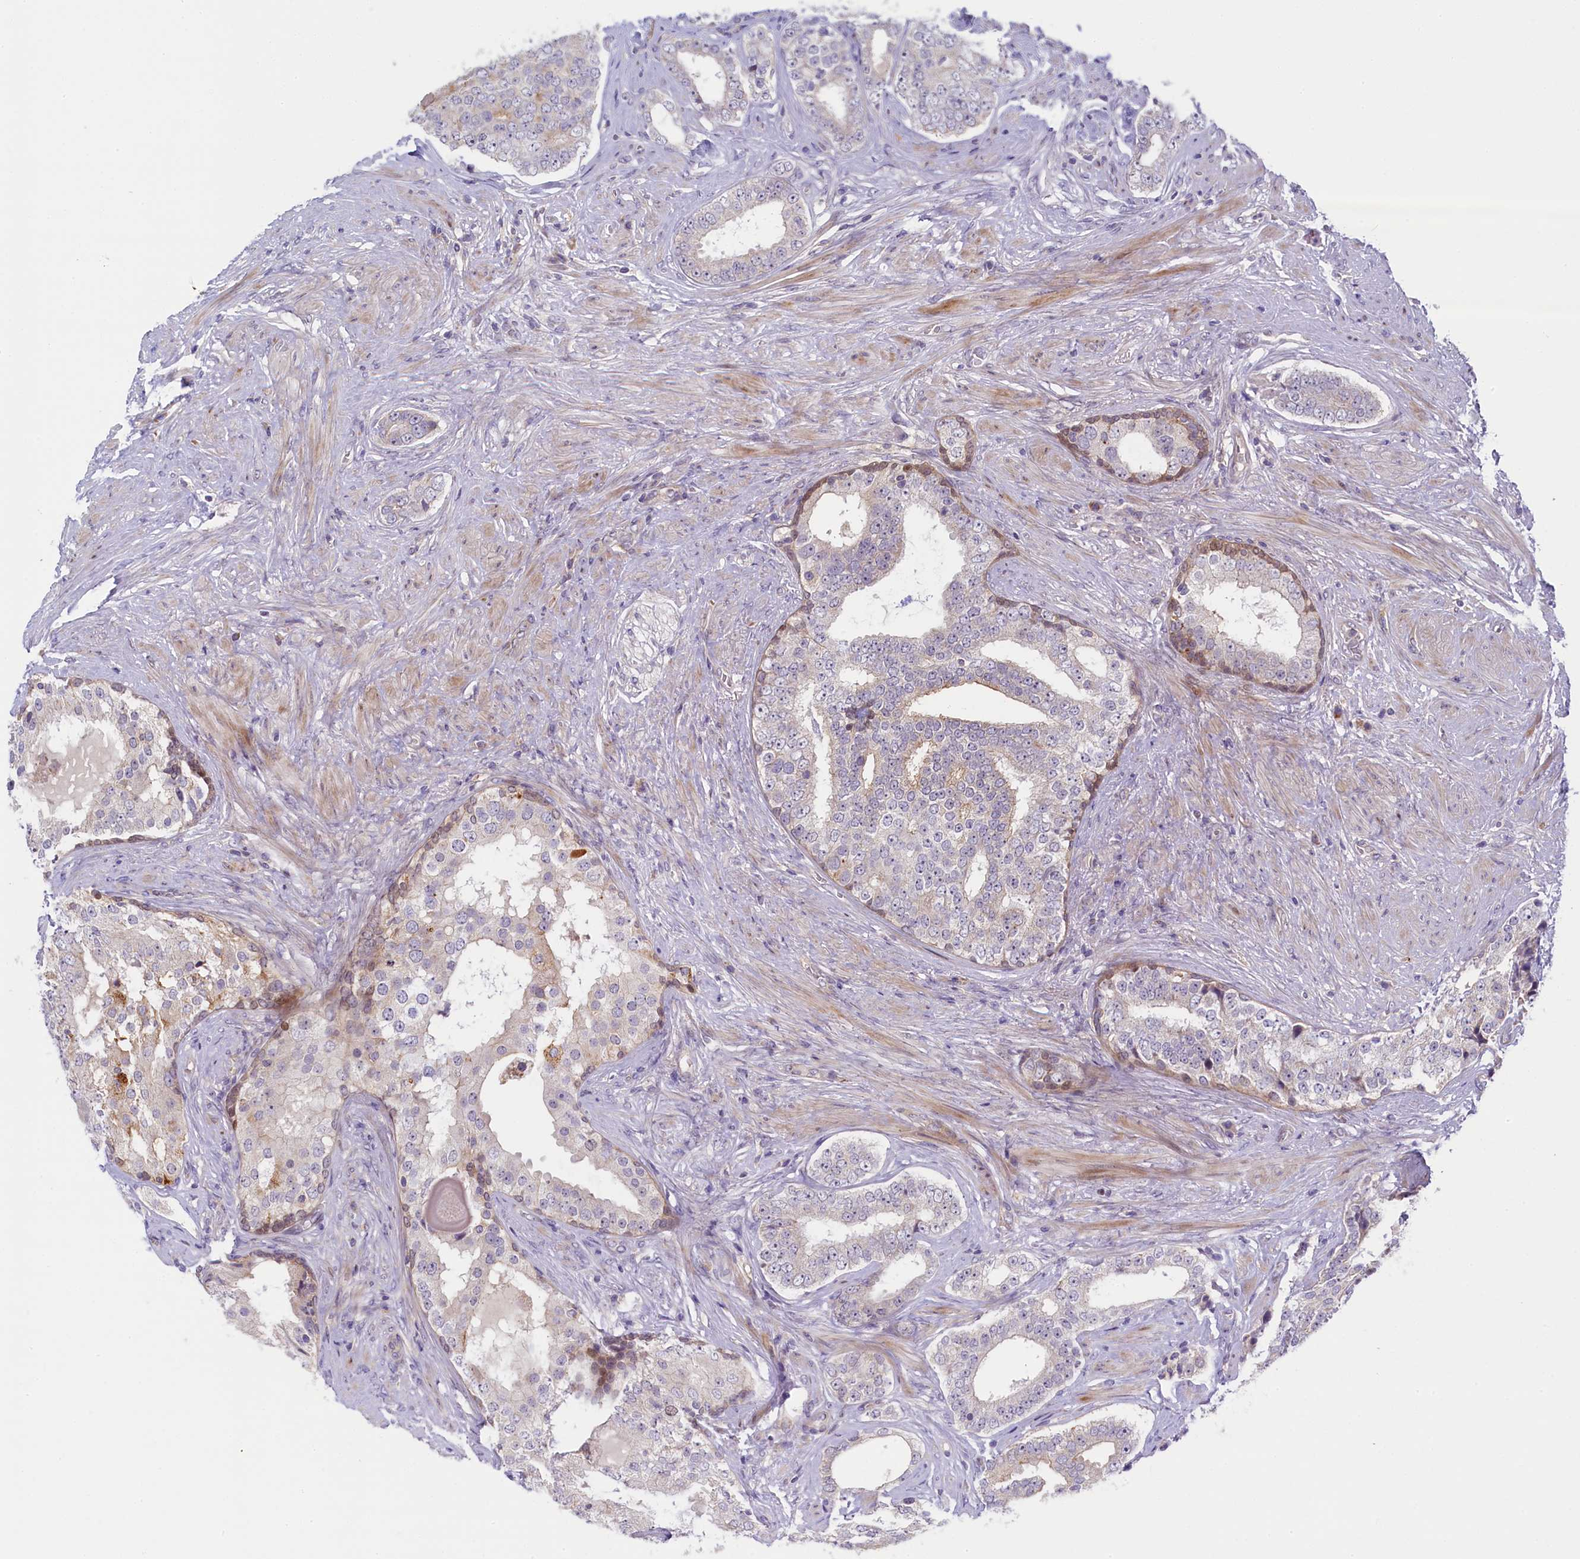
{"staining": {"intensity": "negative", "quantity": "none", "location": "none"}, "tissue": "prostate cancer", "cell_type": "Tumor cells", "image_type": "cancer", "snomed": [{"axis": "morphology", "description": "Adenocarcinoma, High grade"}, {"axis": "topography", "description": "Prostate"}], "caption": "Tumor cells are negative for protein expression in human prostate adenocarcinoma (high-grade). (Brightfield microscopy of DAB IHC at high magnification).", "gene": "CCL23", "patient": {"sex": "male", "age": 56}}